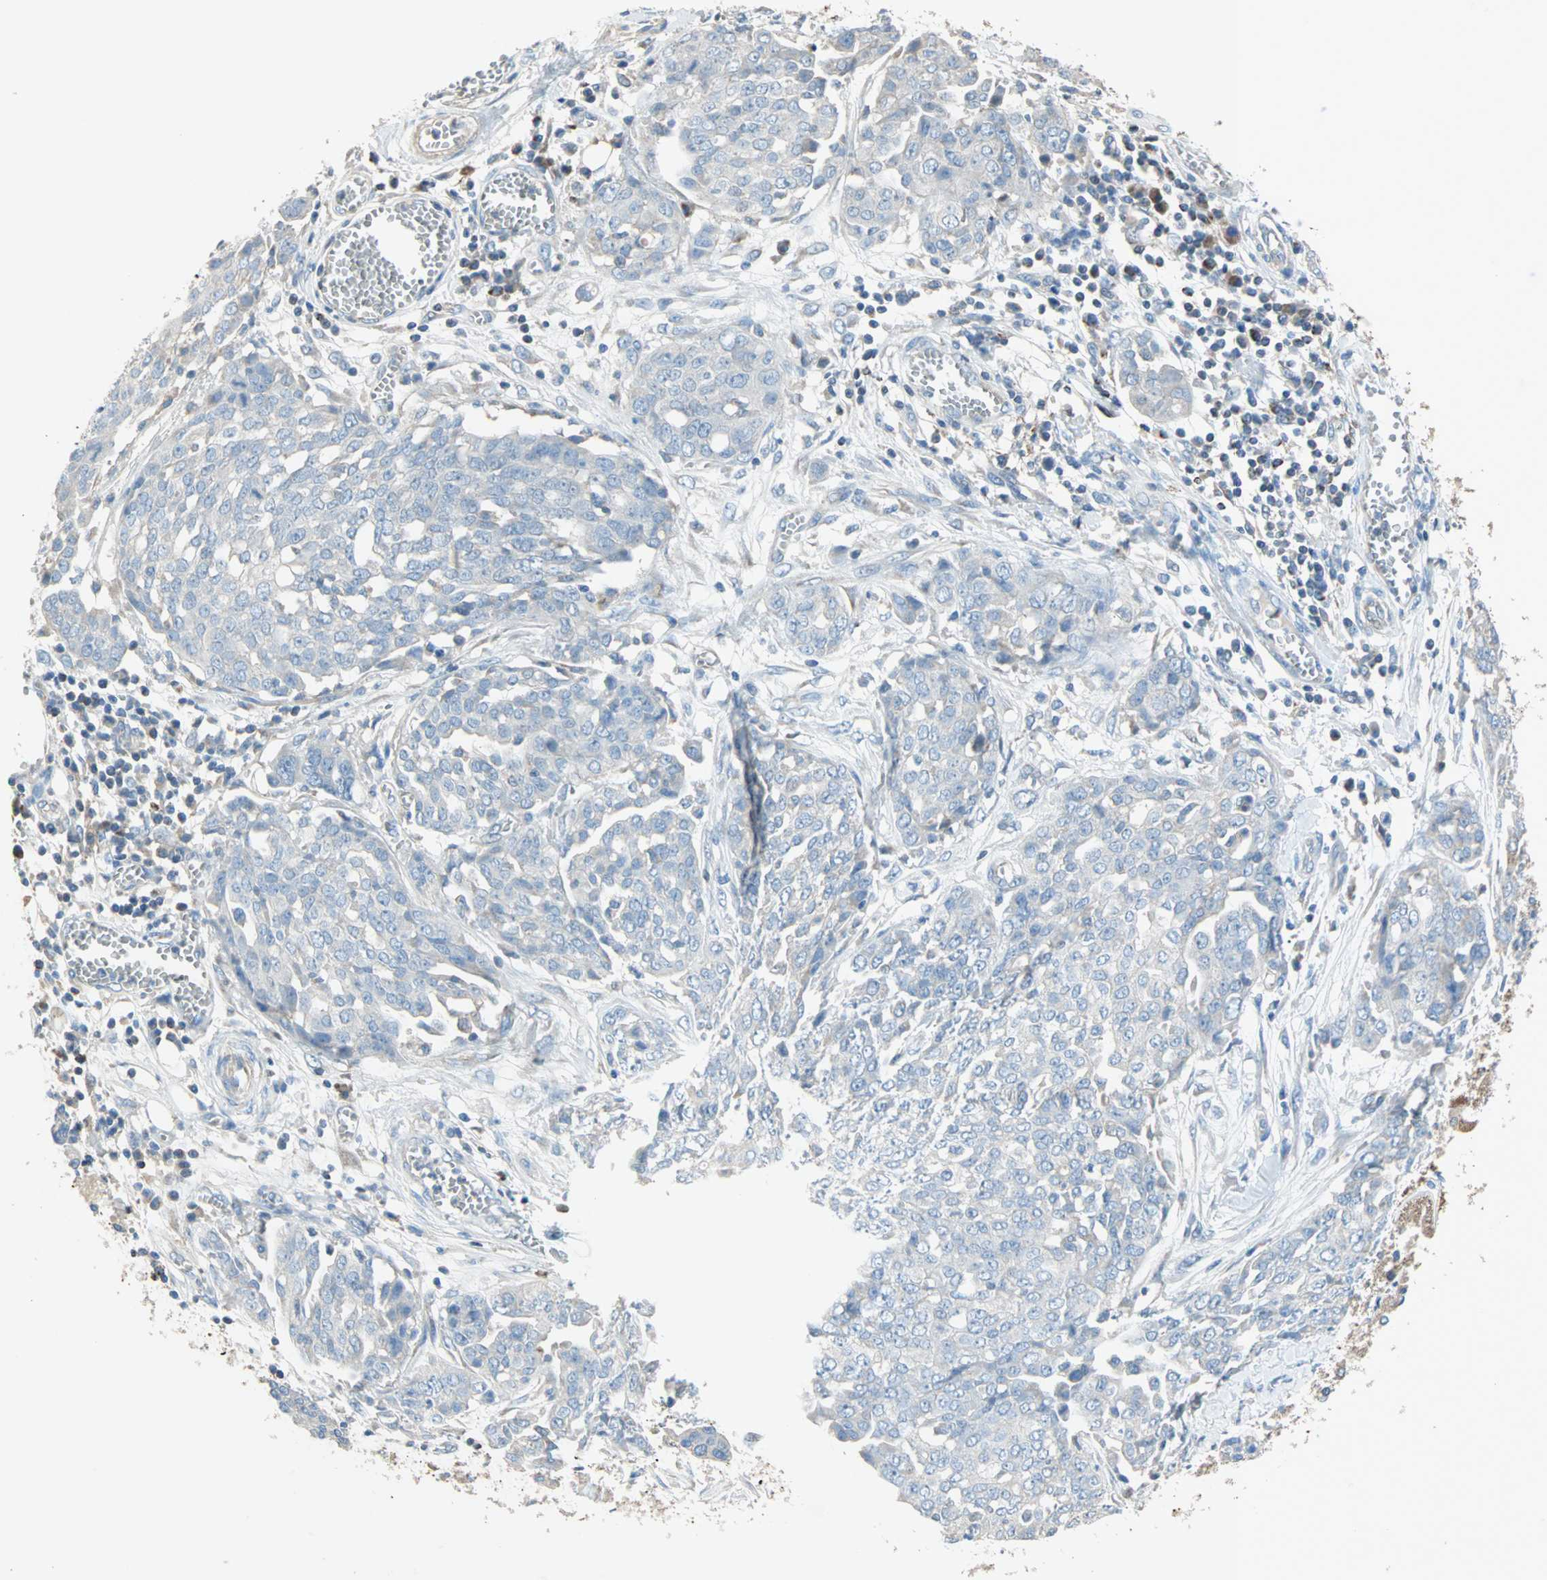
{"staining": {"intensity": "negative", "quantity": "none", "location": "none"}, "tissue": "ovarian cancer", "cell_type": "Tumor cells", "image_type": "cancer", "snomed": [{"axis": "morphology", "description": "Cystadenocarcinoma, serous, NOS"}, {"axis": "topography", "description": "Soft tissue"}, {"axis": "topography", "description": "Ovary"}], "caption": "Serous cystadenocarcinoma (ovarian) was stained to show a protein in brown. There is no significant expression in tumor cells.", "gene": "ACVRL1", "patient": {"sex": "female", "age": 57}}